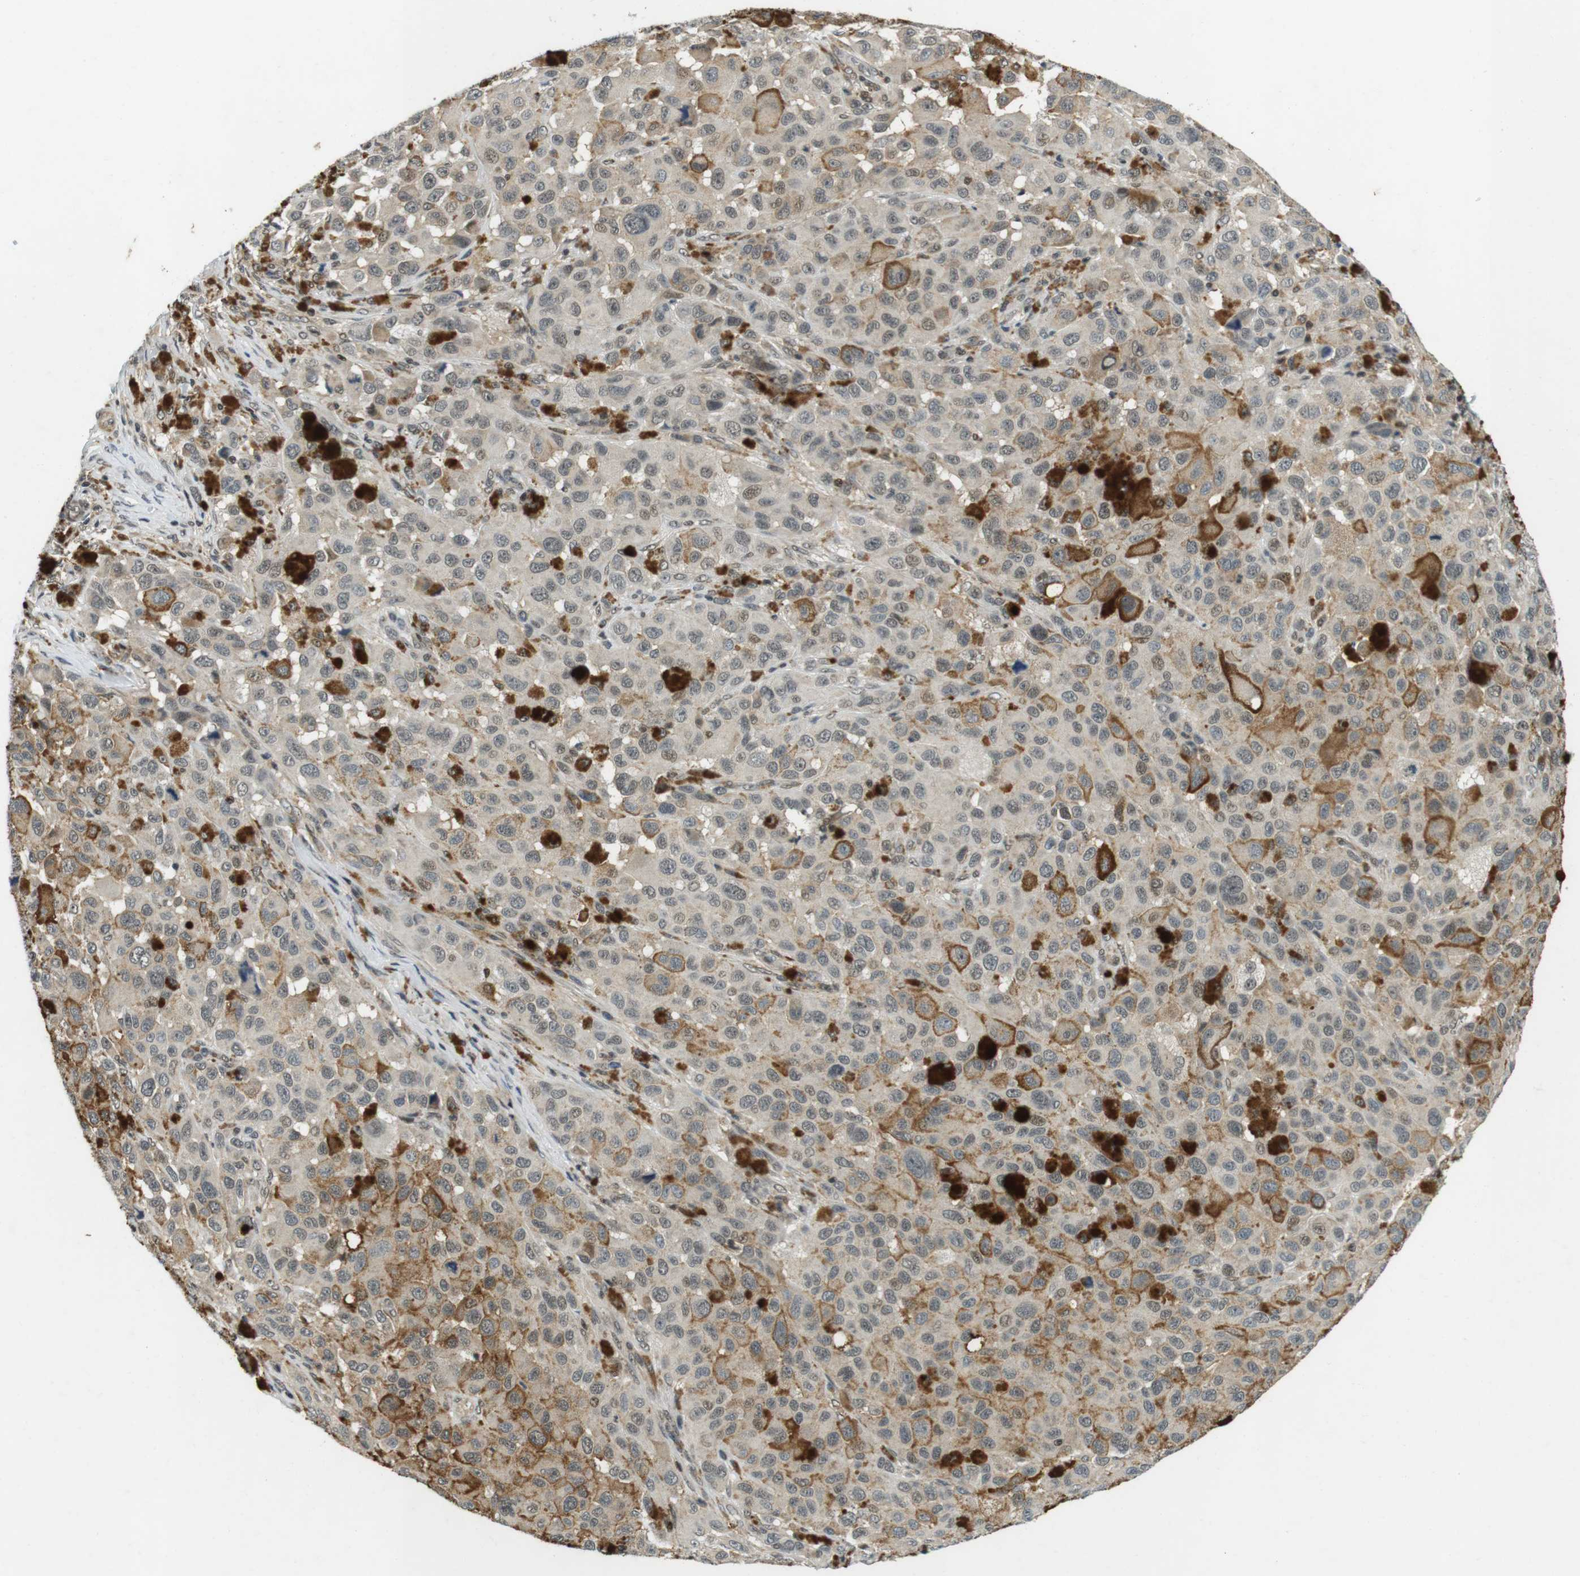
{"staining": {"intensity": "weak", "quantity": "<25%", "location": "cytoplasmic/membranous,nuclear"}, "tissue": "melanoma", "cell_type": "Tumor cells", "image_type": "cancer", "snomed": [{"axis": "morphology", "description": "Malignant melanoma, NOS"}, {"axis": "topography", "description": "Skin"}], "caption": "Tumor cells show no significant protein positivity in melanoma. (Immunohistochemistry (ihc), brightfield microscopy, high magnification).", "gene": "BRD4", "patient": {"sex": "male", "age": 96}}